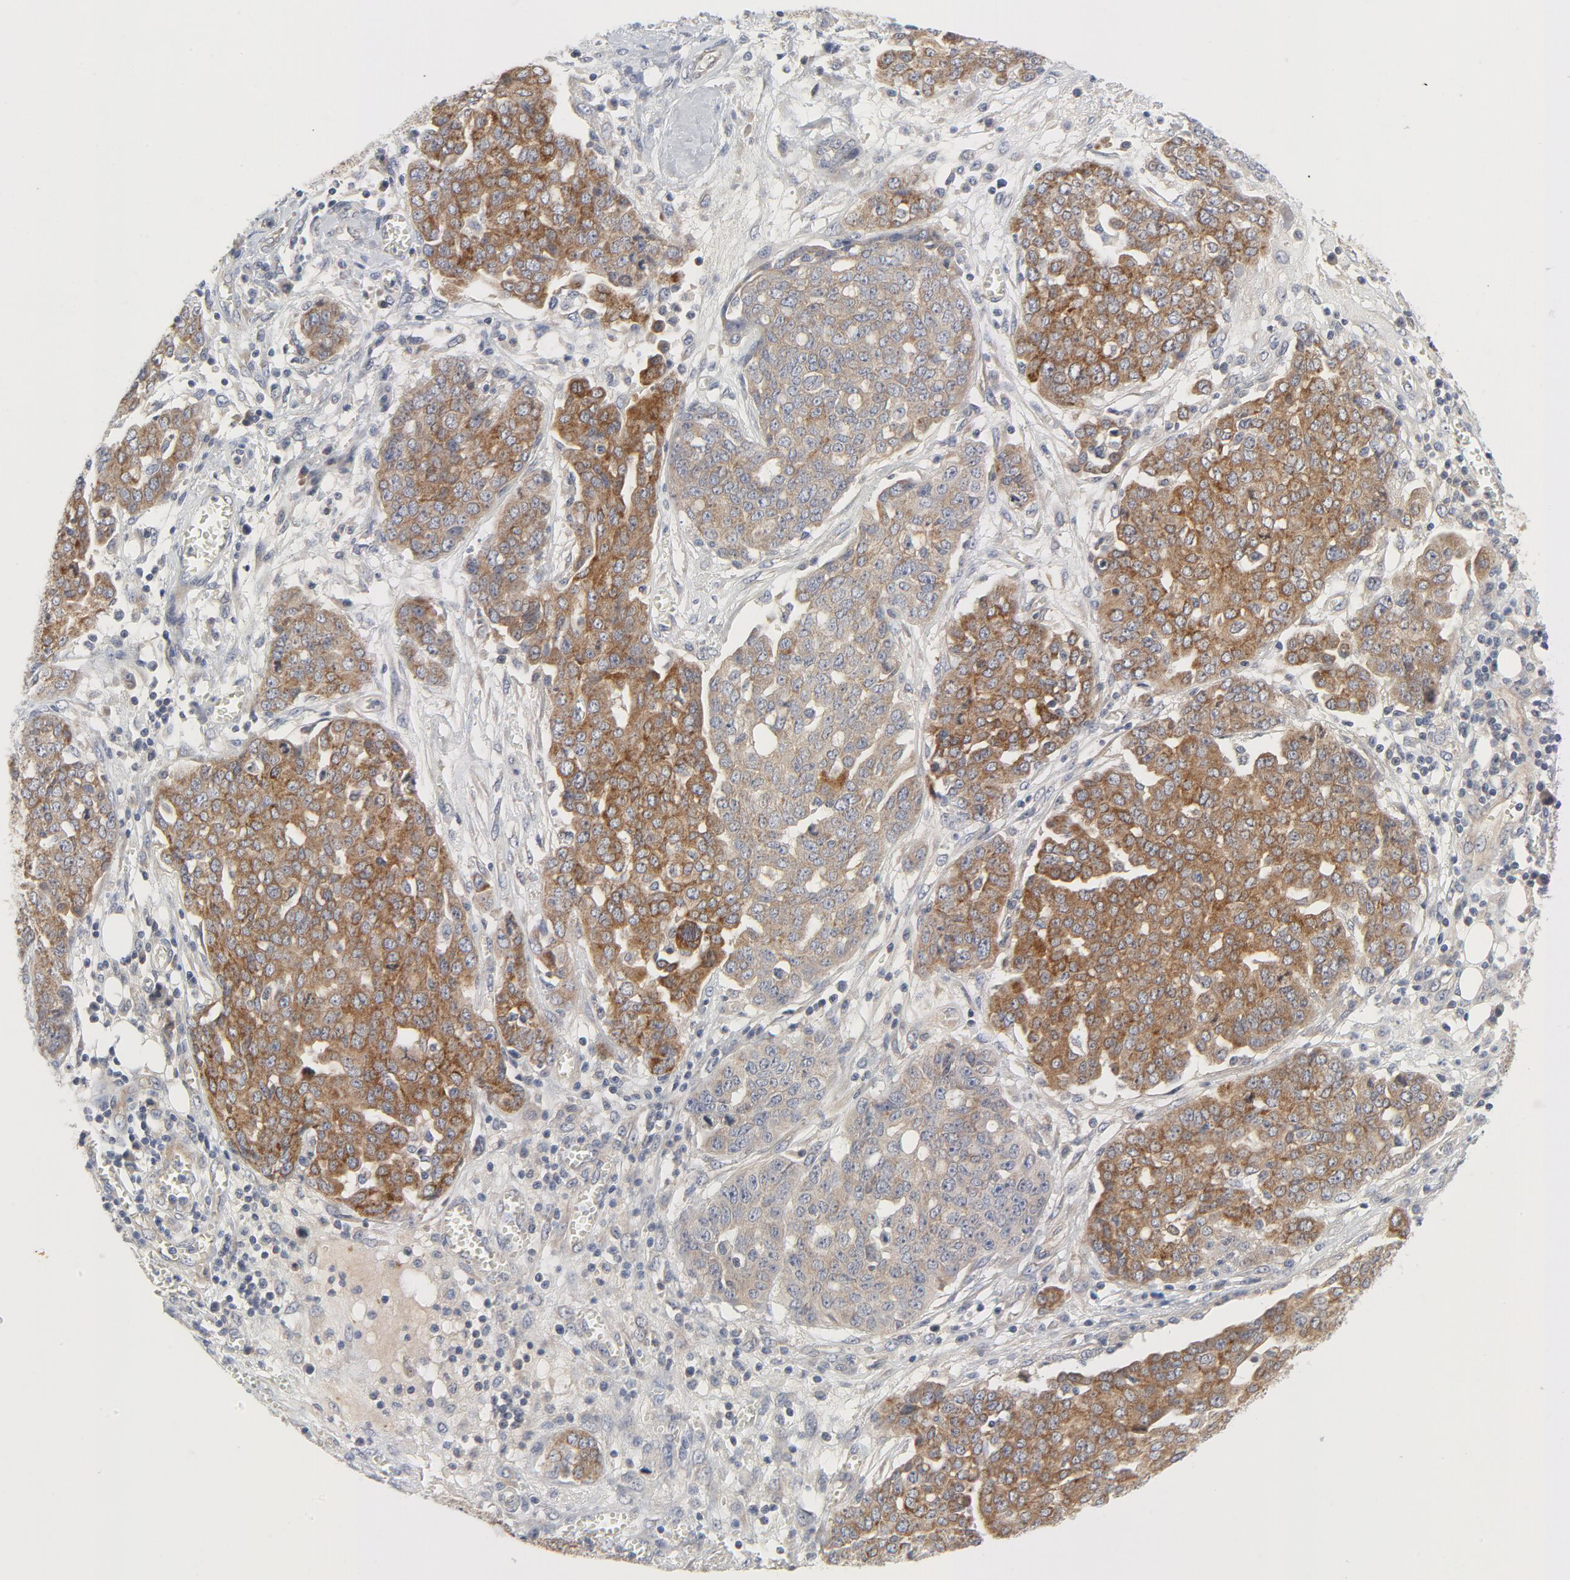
{"staining": {"intensity": "moderate", "quantity": ">75%", "location": "cytoplasmic/membranous"}, "tissue": "ovarian cancer", "cell_type": "Tumor cells", "image_type": "cancer", "snomed": [{"axis": "morphology", "description": "Cystadenocarcinoma, serous, NOS"}, {"axis": "topography", "description": "Soft tissue"}, {"axis": "topography", "description": "Ovary"}], "caption": "Human ovarian cancer stained with a brown dye exhibits moderate cytoplasmic/membranous positive expression in about >75% of tumor cells.", "gene": "BAD", "patient": {"sex": "female", "age": 57}}